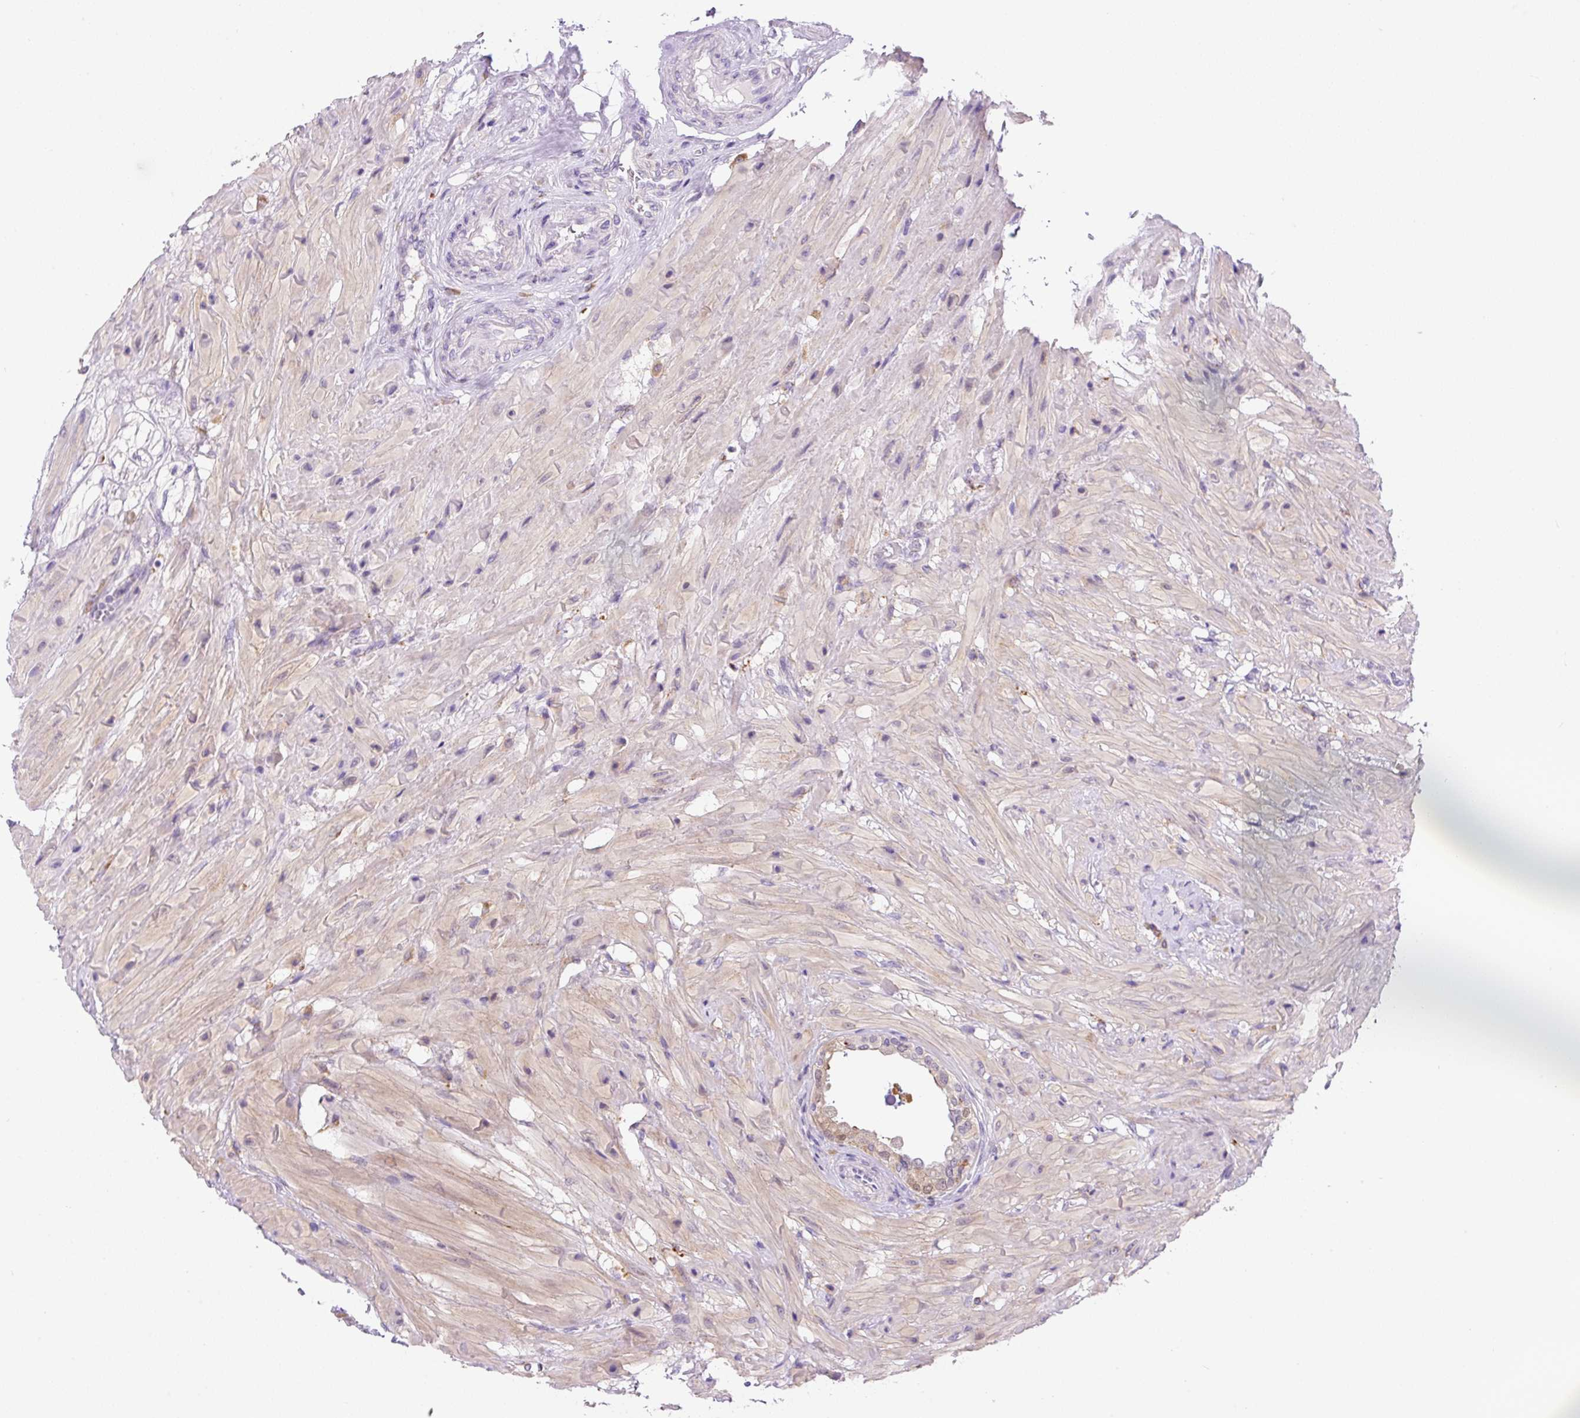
{"staining": {"intensity": "weak", "quantity": "<25%", "location": "cytoplasmic/membranous"}, "tissue": "seminal vesicle", "cell_type": "Glandular cells", "image_type": "normal", "snomed": [{"axis": "morphology", "description": "Normal tissue, NOS"}, {"axis": "topography", "description": "Seminal veicle"}], "caption": "High magnification brightfield microscopy of unremarkable seminal vesicle stained with DAB (3,3'-diaminobenzidine) (brown) and counterstained with hematoxylin (blue): glandular cells show no significant expression. (Brightfield microscopy of DAB immunohistochemistry (IHC) at high magnification).", "gene": "CEBPZOS", "patient": {"sex": "male", "age": 63}}